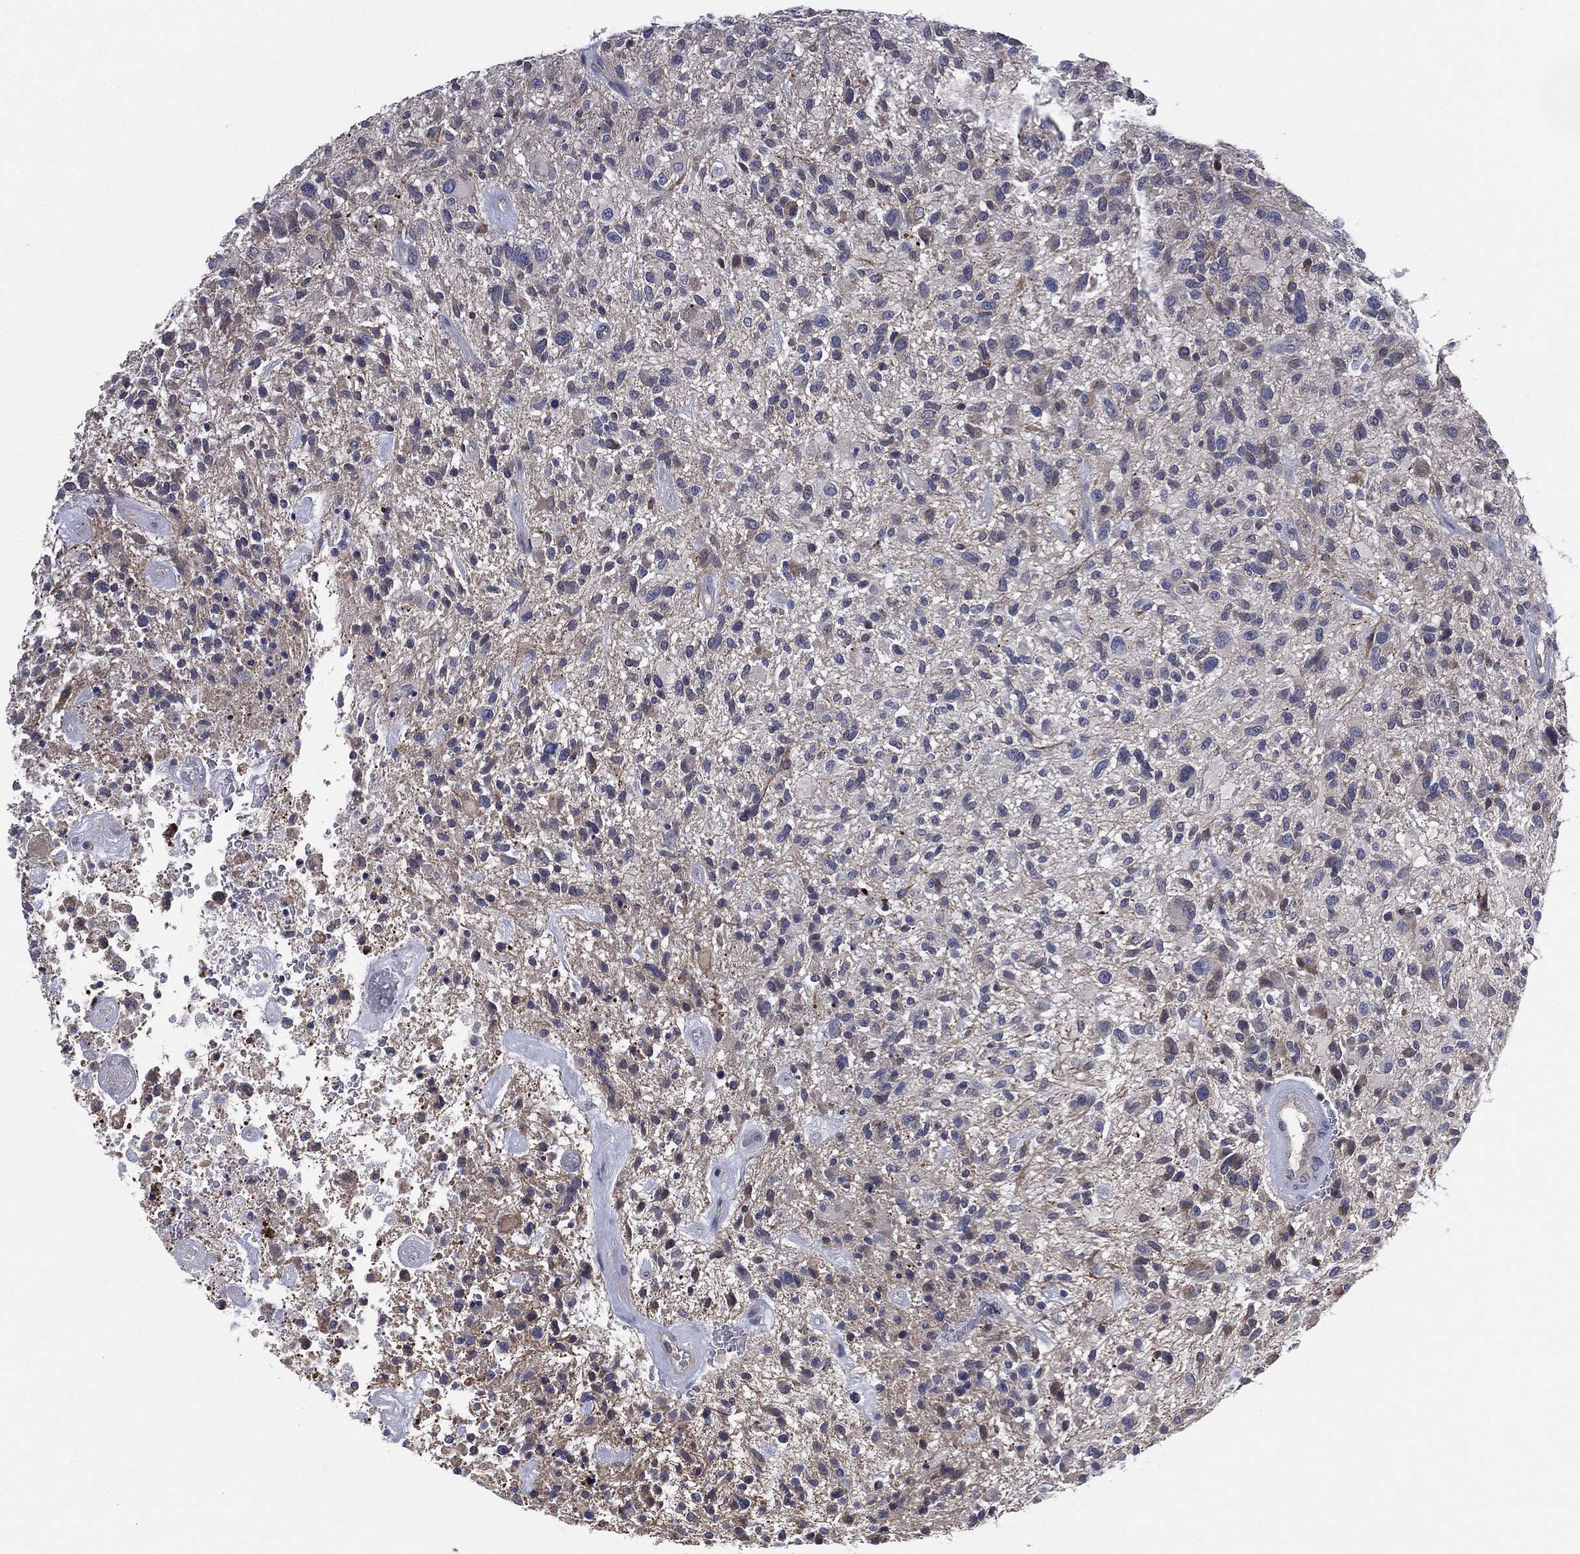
{"staining": {"intensity": "negative", "quantity": "none", "location": "none"}, "tissue": "glioma", "cell_type": "Tumor cells", "image_type": "cancer", "snomed": [{"axis": "morphology", "description": "Glioma, malignant, High grade"}, {"axis": "topography", "description": "Brain"}], "caption": "An immunohistochemistry histopathology image of malignant glioma (high-grade) is shown. There is no staining in tumor cells of malignant glioma (high-grade). (DAB immunohistochemistry, high magnification).", "gene": "MPP7", "patient": {"sex": "male", "age": 47}}